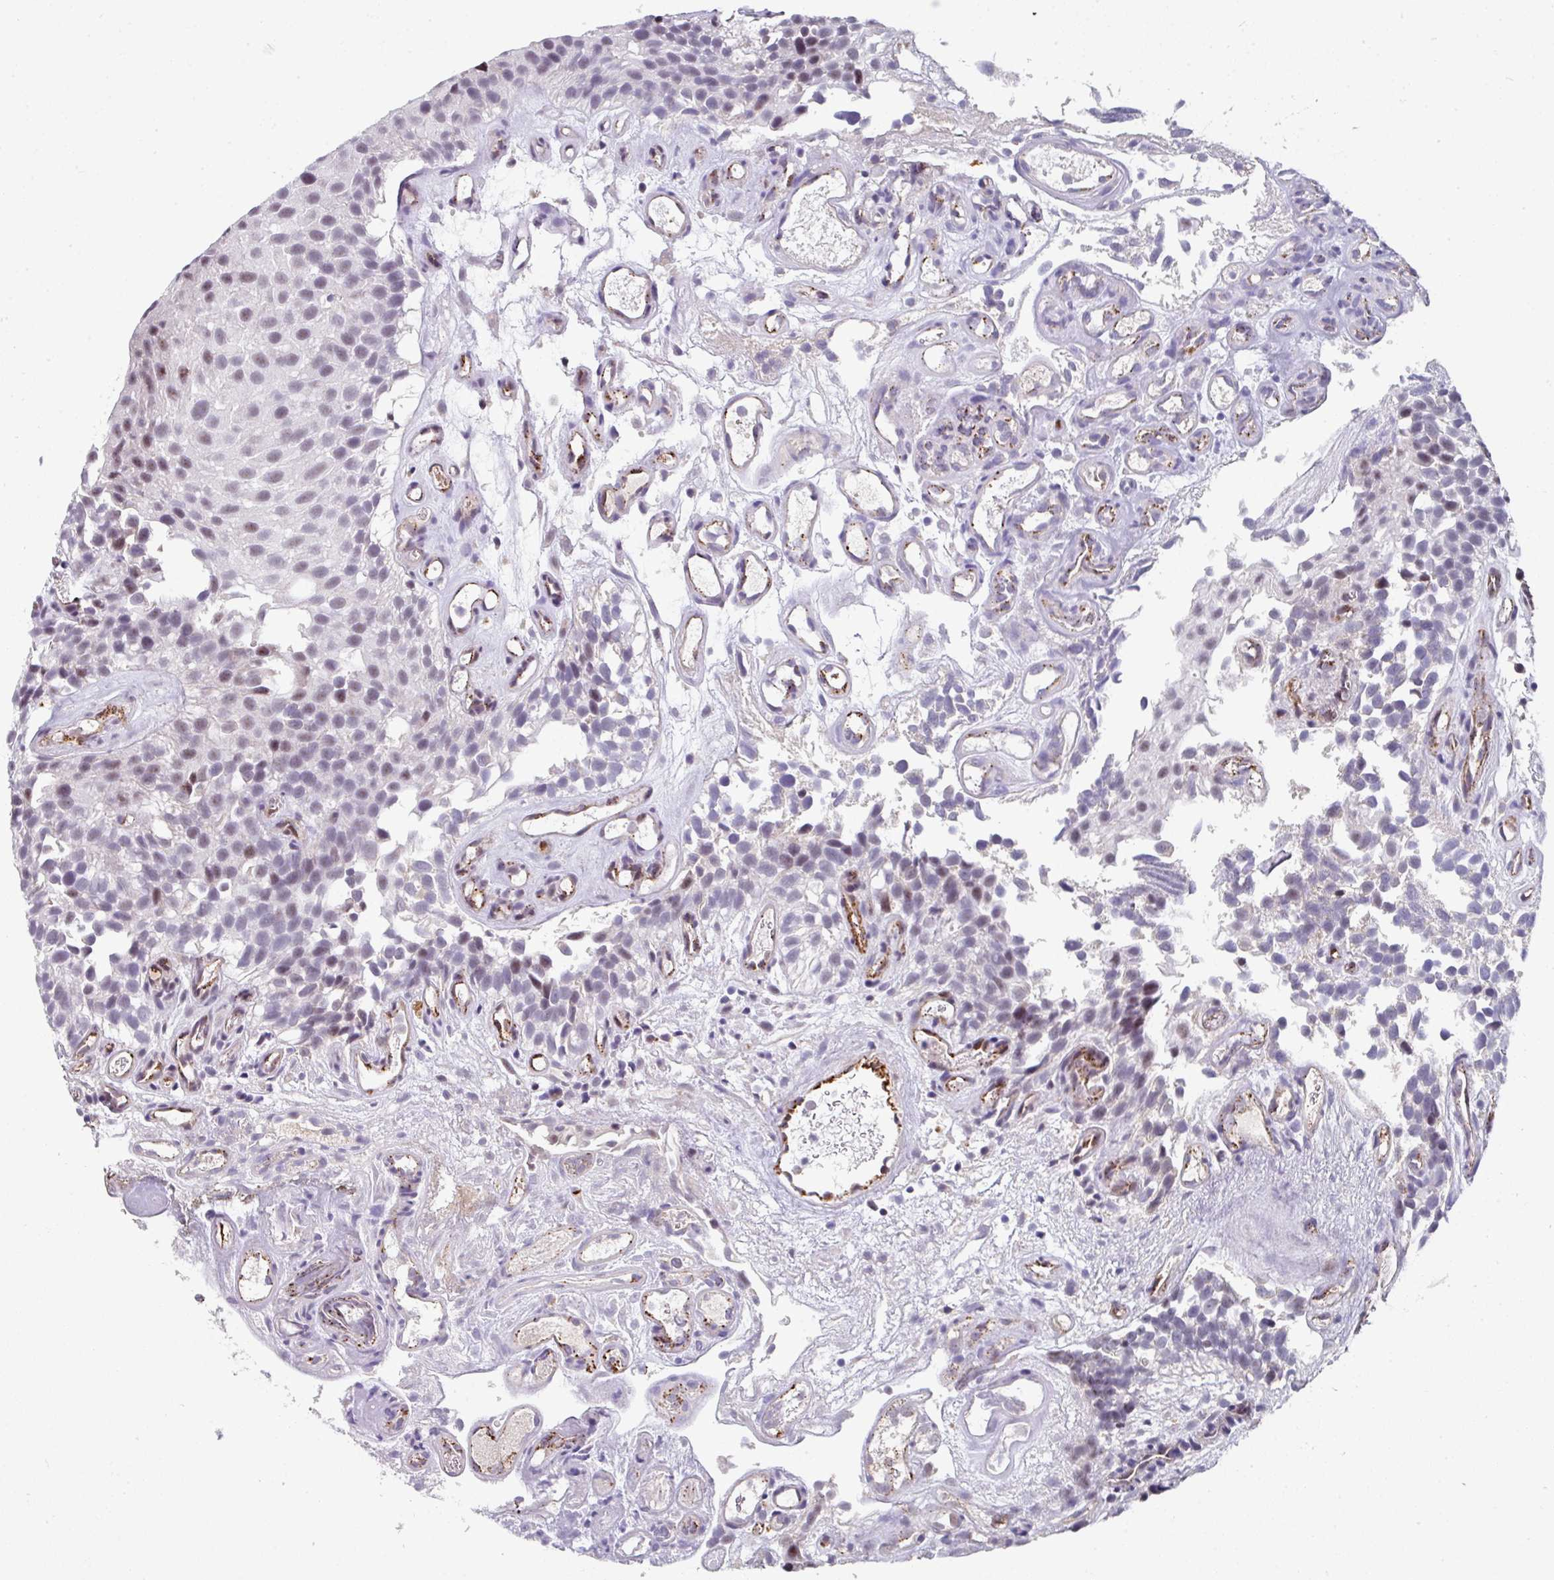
{"staining": {"intensity": "moderate", "quantity": "25%-75%", "location": "nuclear"}, "tissue": "urothelial cancer", "cell_type": "Tumor cells", "image_type": "cancer", "snomed": [{"axis": "morphology", "description": "Urothelial carcinoma, NOS"}, {"axis": "topography", "description": "Urinary bladder"}], "caption": "Protein staining of transitional cell carcinoma tissue demonstrates moderate nuclear positivity in approximately 25%-75% of tumor cells.", "gene": "SIDT2", "patient": {"sex": "male", "age": 87}}